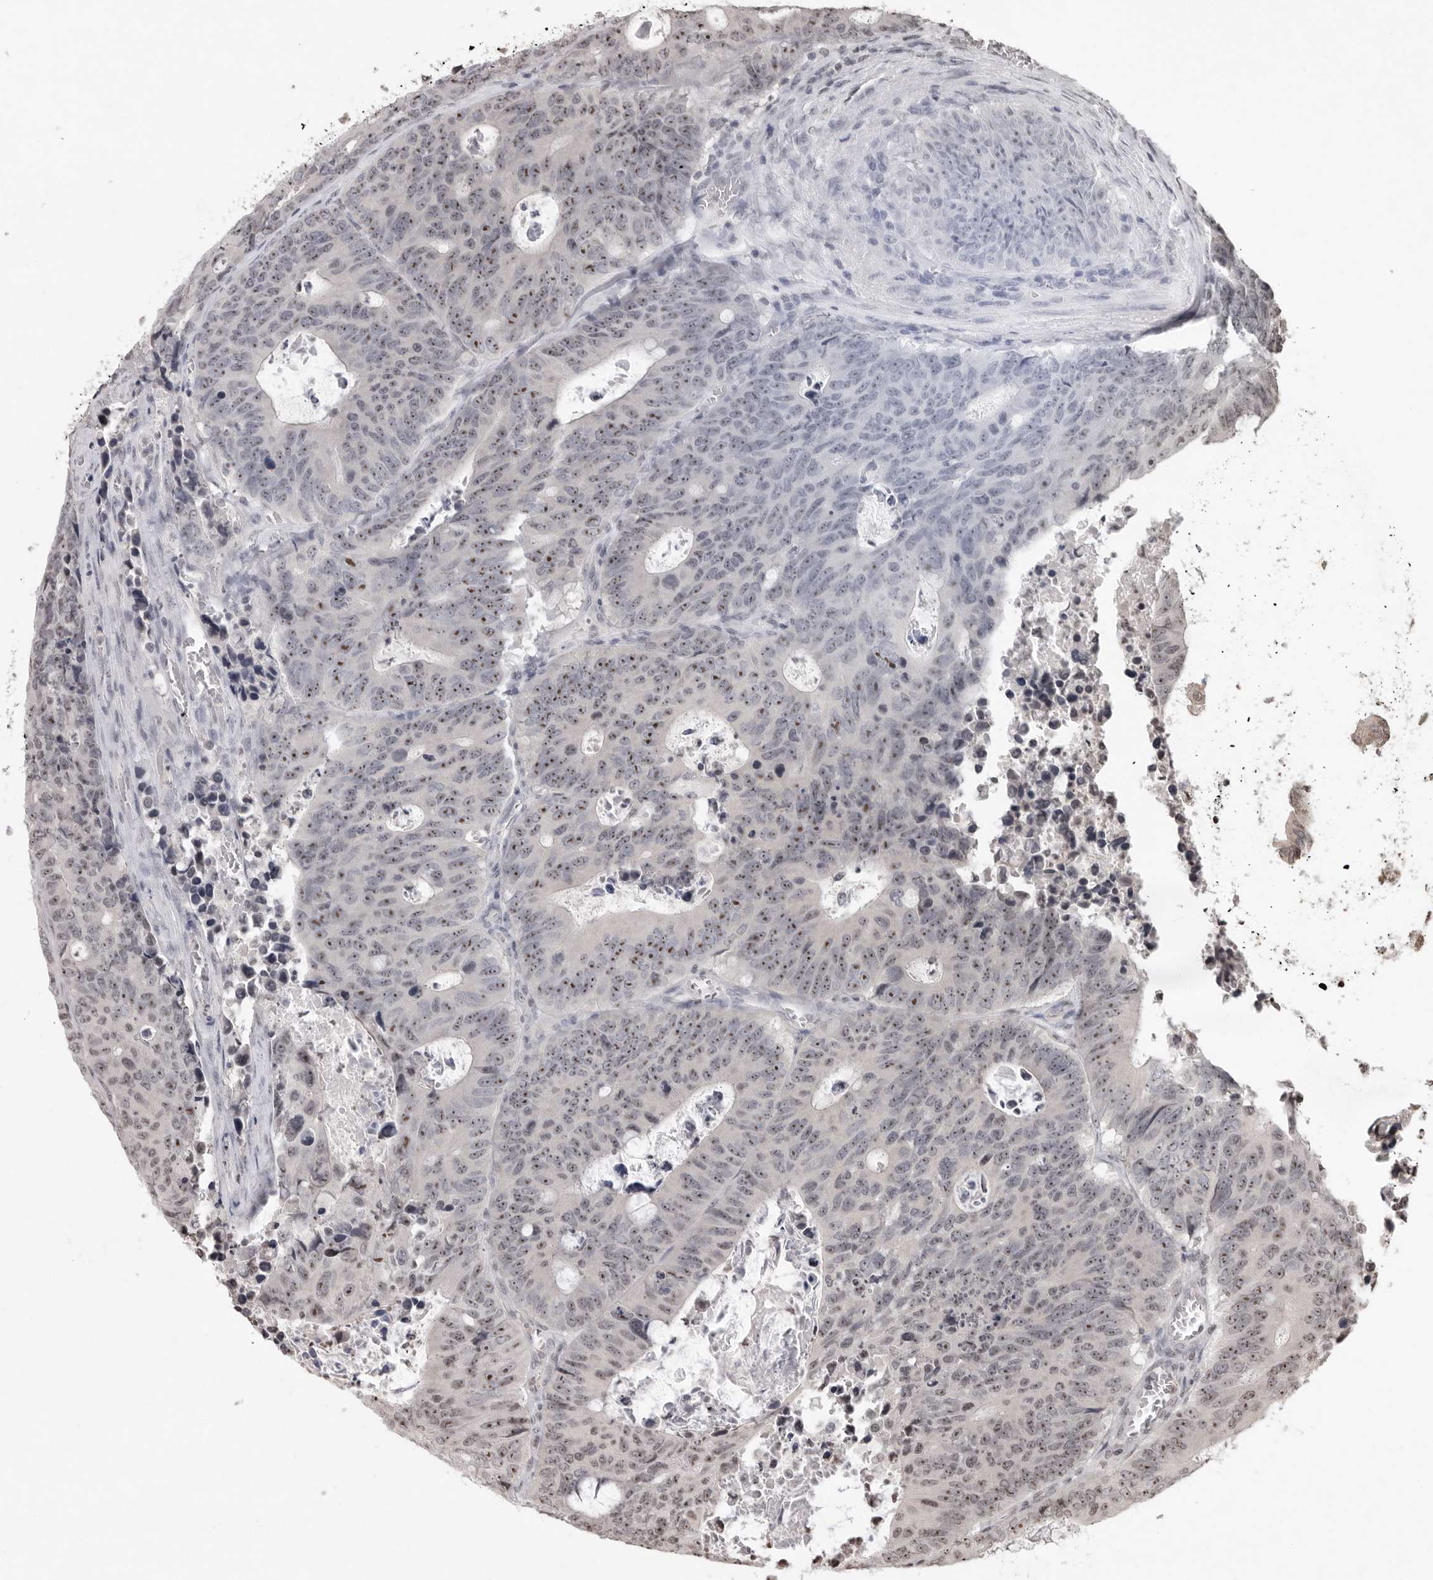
{"staining": {"intensity": "moderate", "quantity": "25%-75%", "location": "nuclear"}, "tissue": "colorectal cancer", "cell_type": "Tumor cells", "image_type": "cancer", "snomed": [{"axis": "morphology", "description": "Adenocarcinoma, NOS"}, {"axis": "topography", "description": "Colon"}], "caption": "Human colorectal cancer stained with a brown dye demonstrates moderate nuclear positive positivity in about 25%-75% of tumor cells.", "gene": "WDR45", "patient": {"sex": "male", "age": 87}}